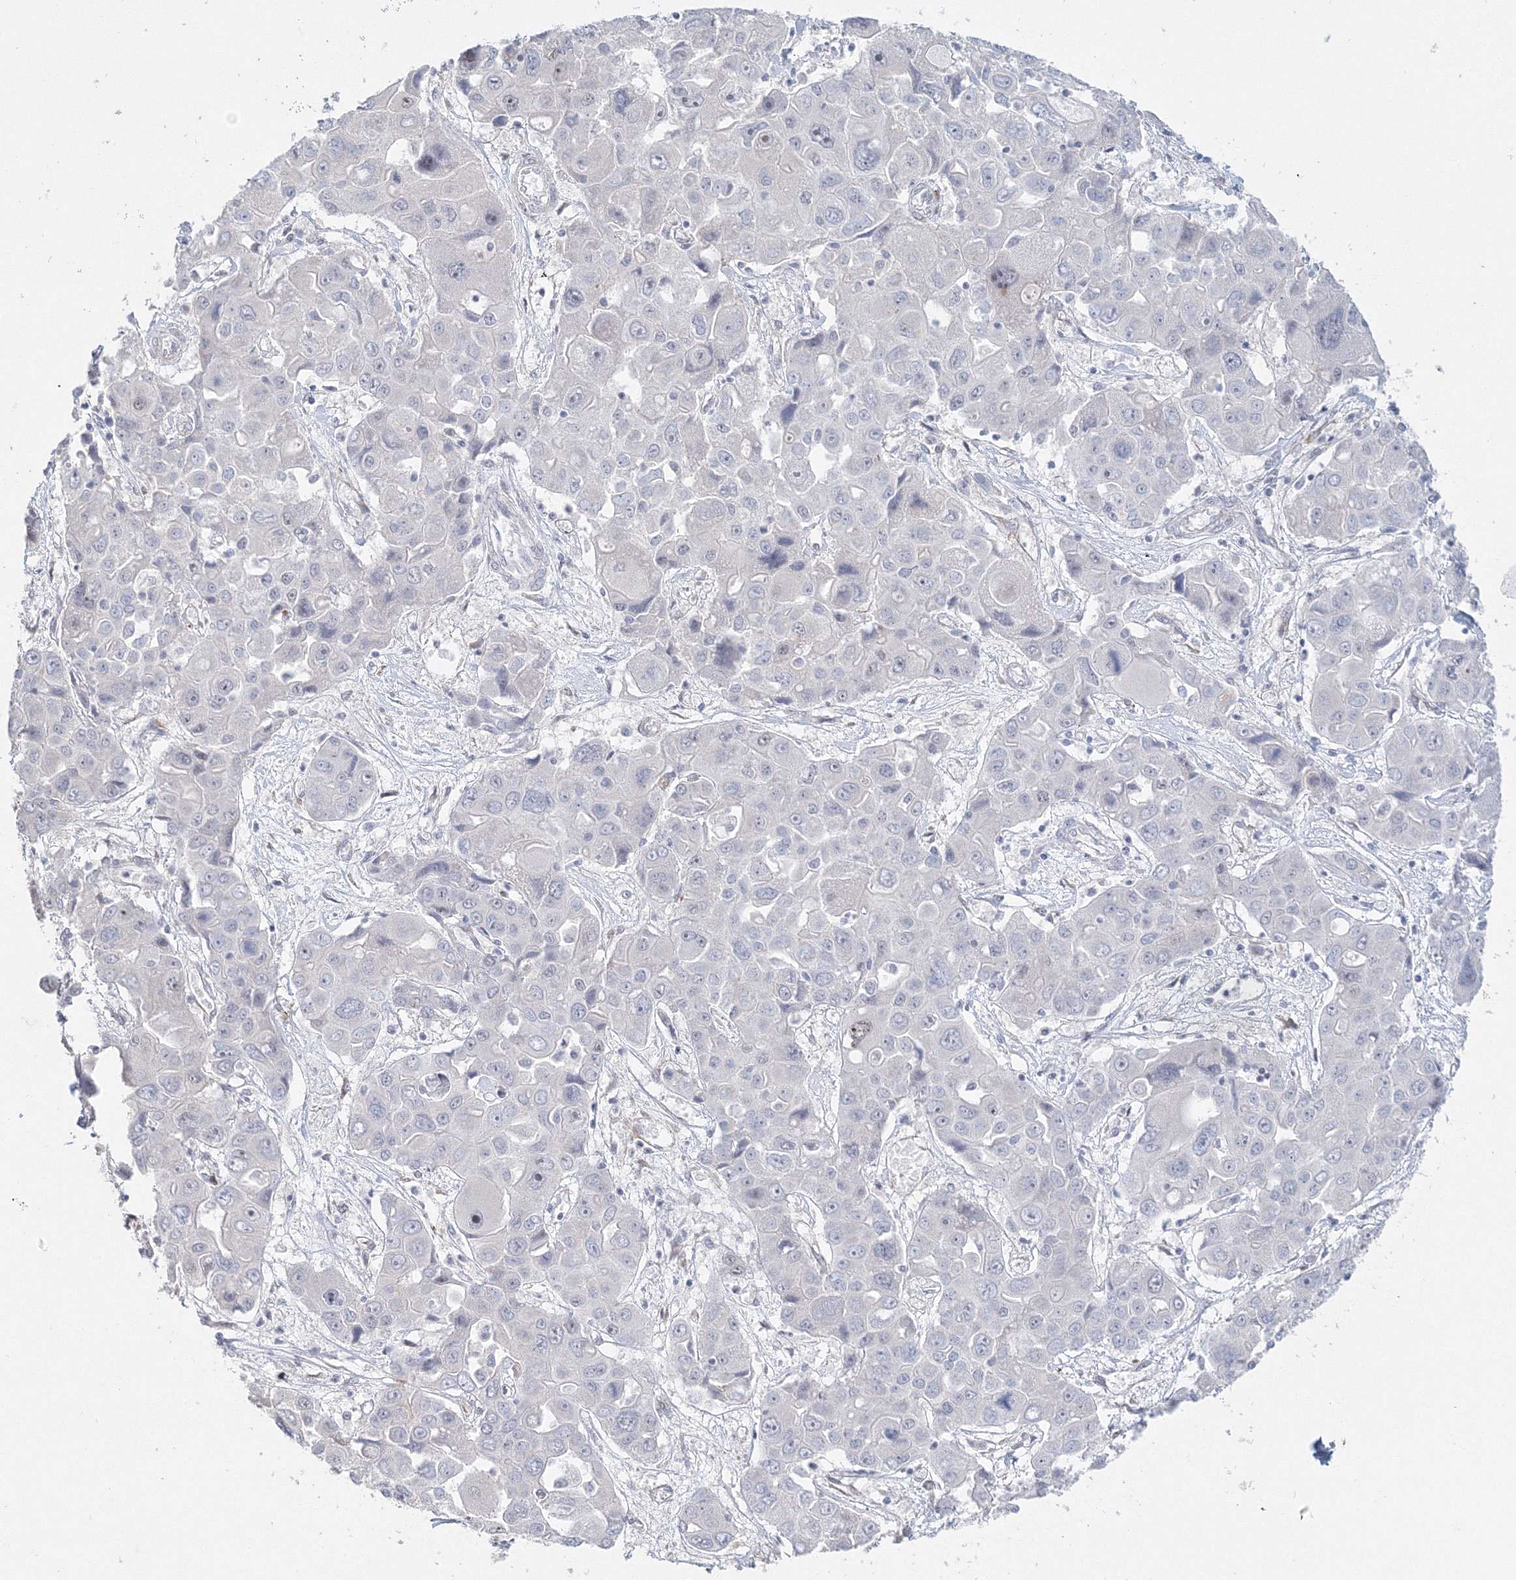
{"staining": {"intensity": "negative", "quantity": "none", "location": "none"}, "tissue": "liver cancer", "cell_type": "Tumor cells", "image_type": "cancer", "snomed": [{"axis": "morphology", "description": "Cholangiocarcinoma"}, {"axis": "topography", "description": "Liver"}], "caption": "The IHC histopathology image has no significant positivity in tumor cells of liver cancer tissue.", "gene": "SIRT7", "patient": {"sex": "male", "age": 67}}